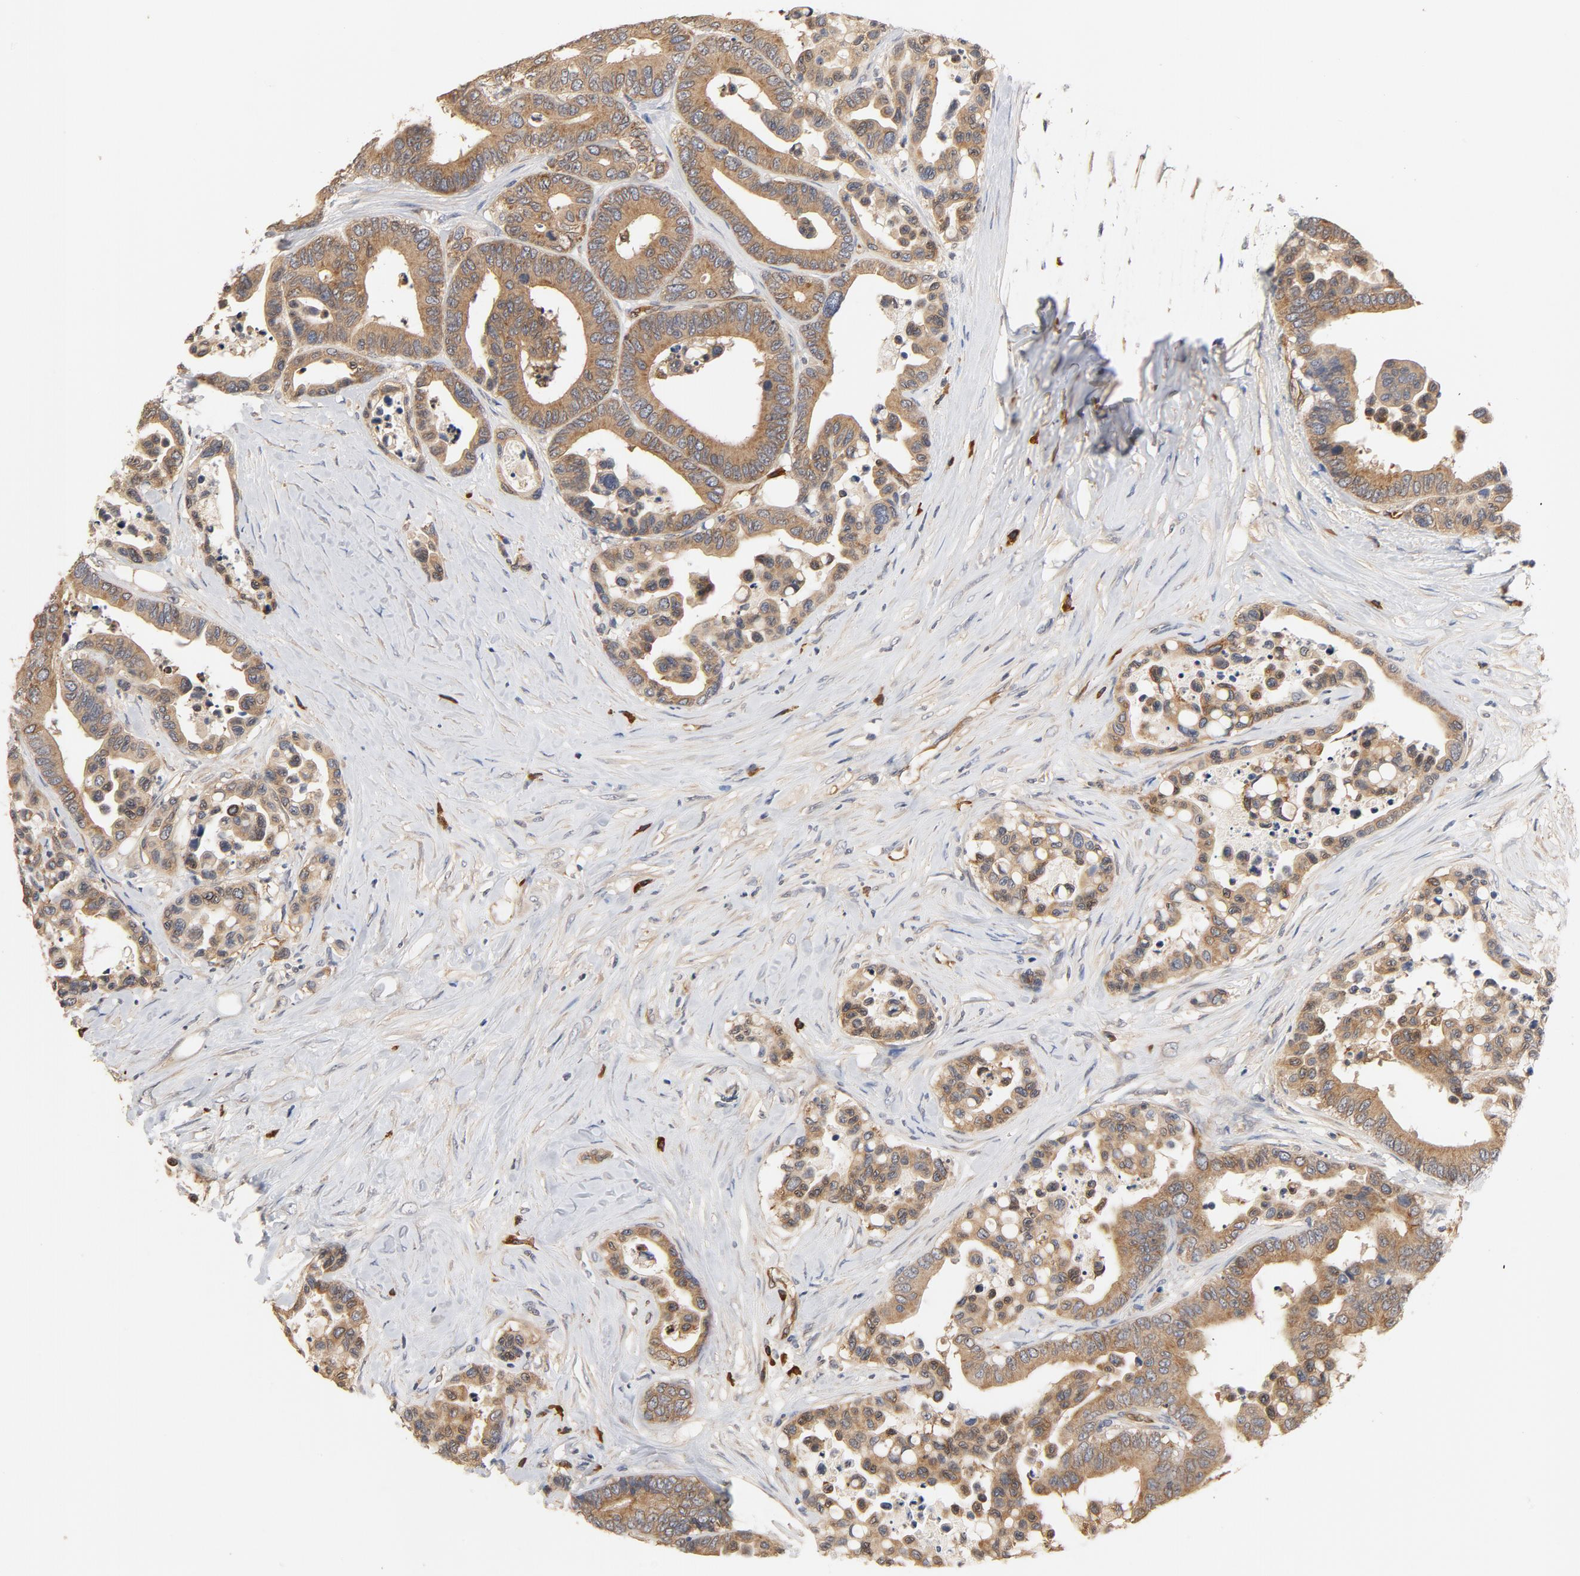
{"staining": {"intensity": "moderate", "quantity": ">75%", "location": "cytoplasmic/membranous"}, "tissue": "colorectal cancer", "cell_type": "Tumor cells", "image_type": "cancer", "snomed": [{"axis": "morphology", "description": "Adenocarcinoma, NOS"}, {"axis": "topography", "description": "Colon"}], "caption": "This micrograph reveals IHC staining of human colorectal adenocarcinoma, with medium moderate cytoplasmic/membranous positivity in about >75% of tumor cells.", "gene": "UBE2J1", "patient": {"sex": "male", "age": 82}}